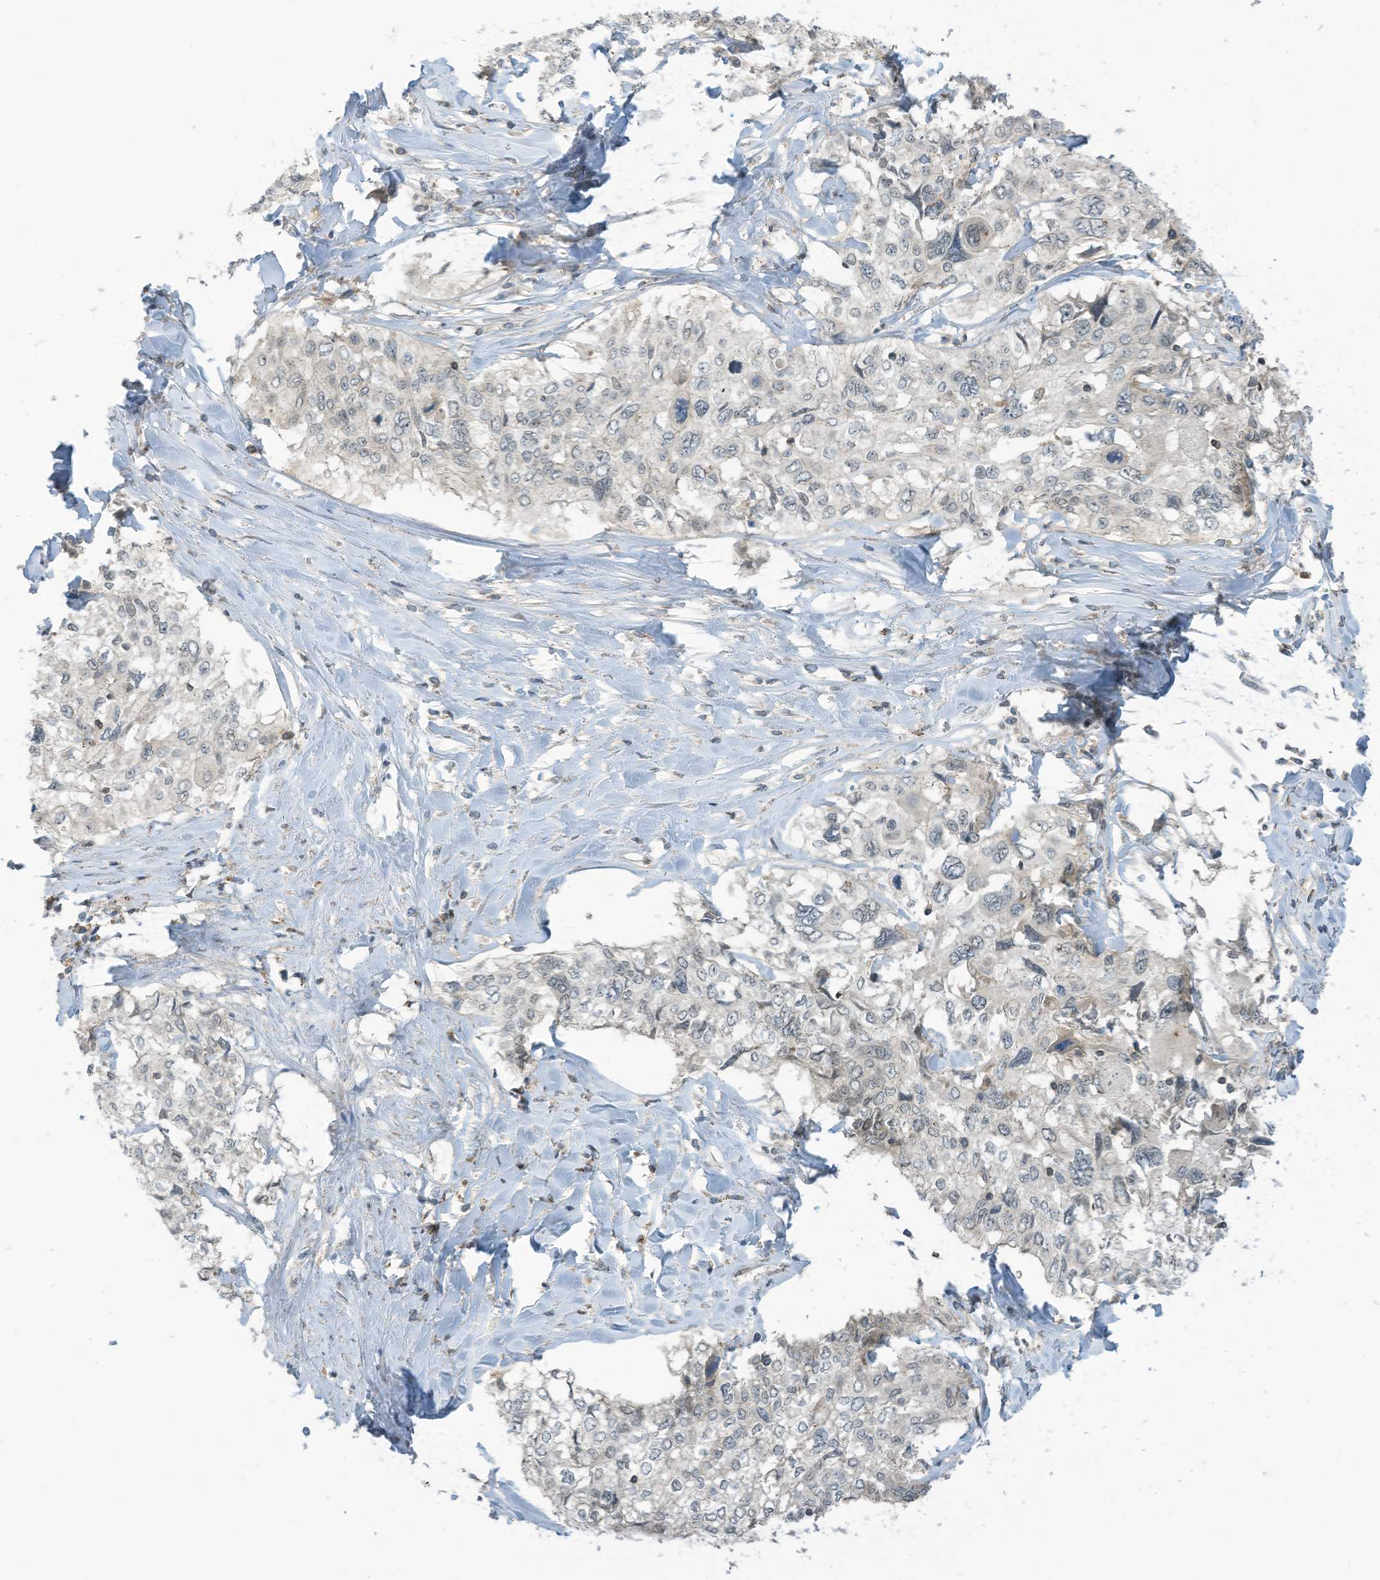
{"staining": {"intensity": "negative", "quantity": "none", "location": "none"}, "tissue": "cervical cancer", "cell_type": "Tumor cells", "image_type": "cancer", "snomed": [{"axis": "morphology", "description": "Squamous cell carcinoma, NOS"}, {"axis": "topography", "description": "Cervix"}], "caption": "Immunohistochemistry (IHC) micrograph of neoplastic tissue: human squamous cell carcinoma (cervical) stained with DAB exhibits no significant protein staining in tumor cells.", "gene": "PARVG", "patient": {"sex": "female", "age": 31}}